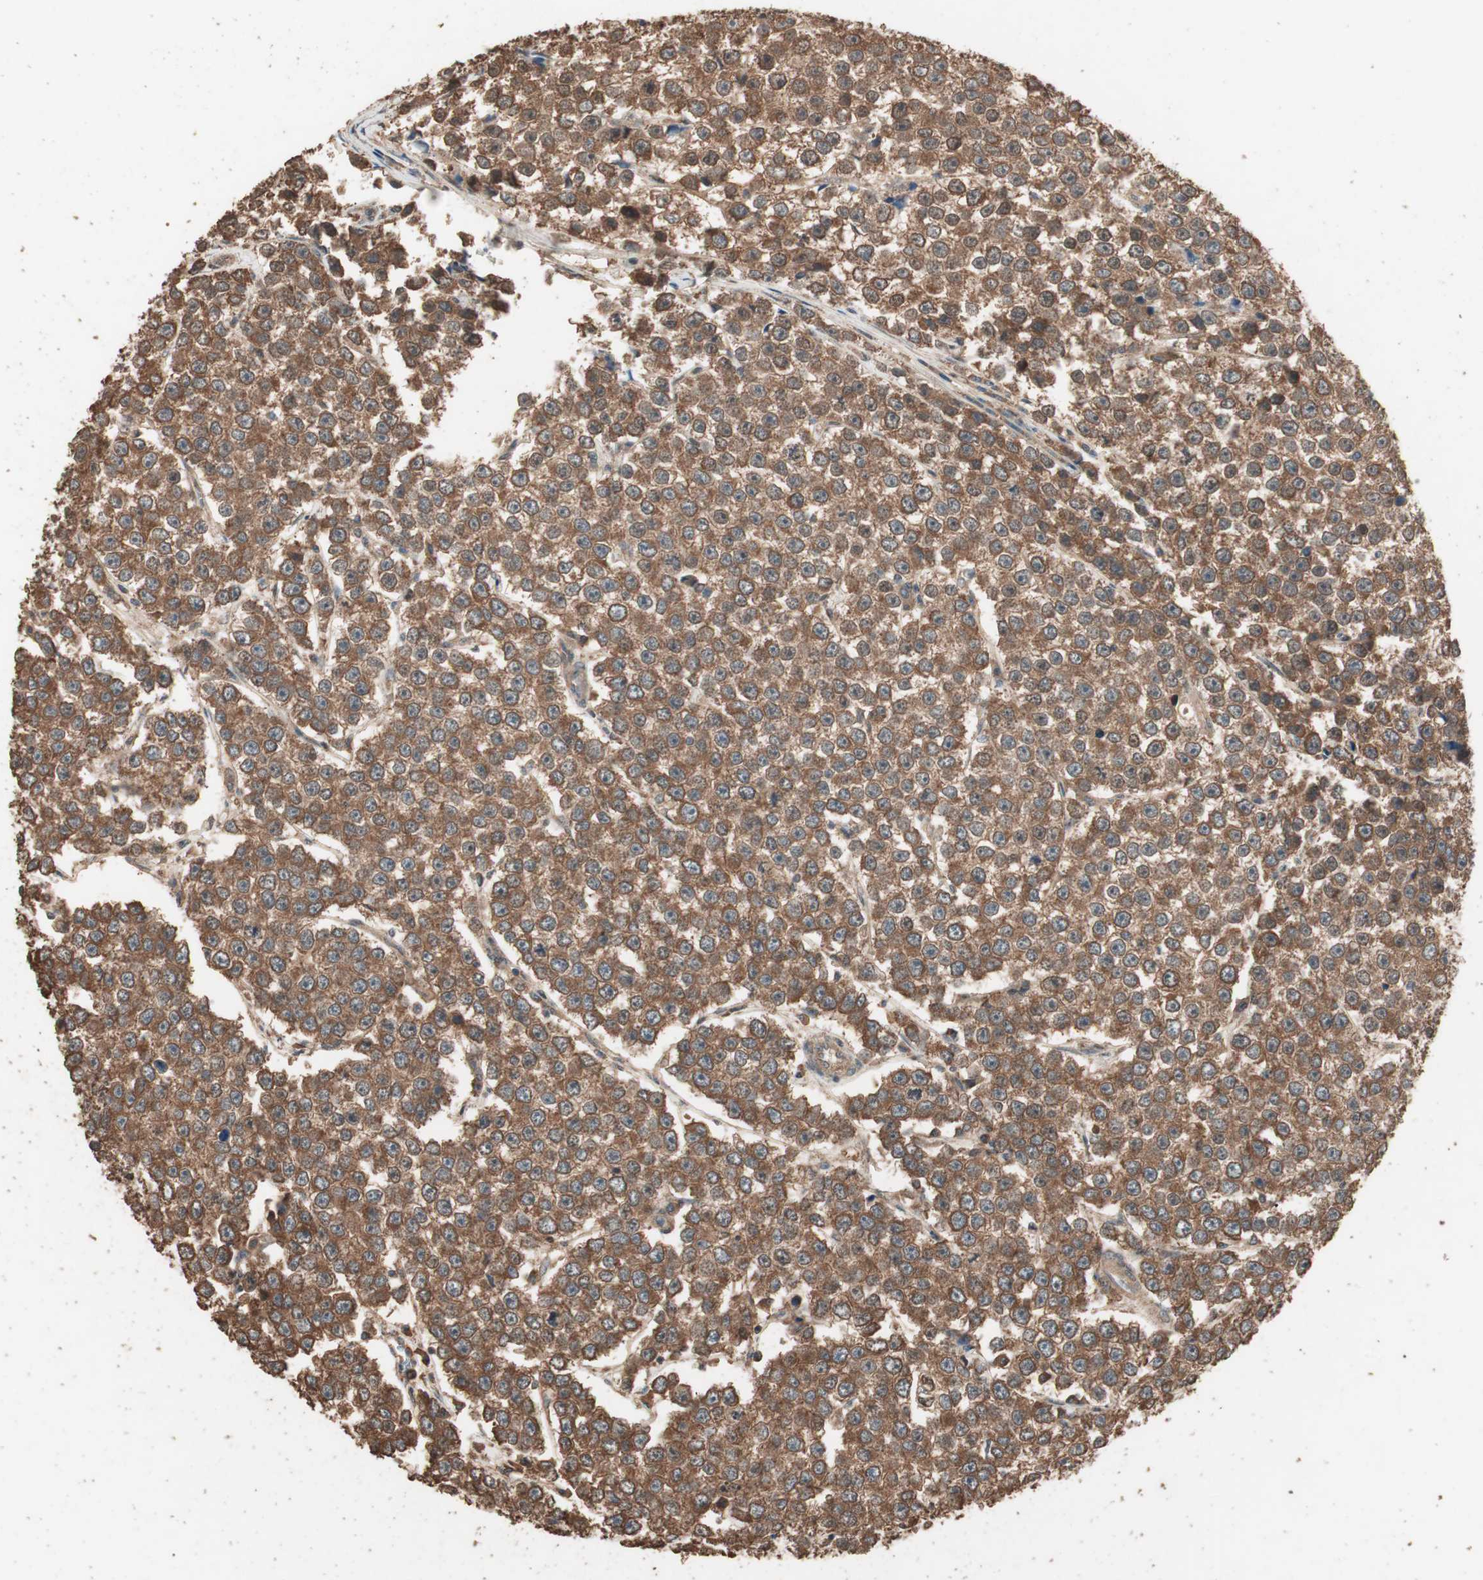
{"staining": {"intensity": "moderate", "quantity": ">75%", "location": "cytoplasmic/membranous"}, "tissue": "testis cancer", "cell_type": "Tumor cells", "image_type": "cancer", "snomed": [{"axis": "morphology", "description": "Seminoma, NOS"}, {"axis": "morphology", "description": "Carcinoma, Embryonal, NOS"}, {"axis": "topography", "description": "Testis"}], "caption": "Immunohistochemistry of human seminoma (testis) exhibits medium levels of moderate cytoplasmic/membranous positivity in about >75% of tumor cells. The protein of interest is stained brown, and the nuclei are stained in blue (DAB IHC with brightfield microscopy, high magnification).", "gene": "CCN4", "patient": {"sex": "male", "age": 52}}